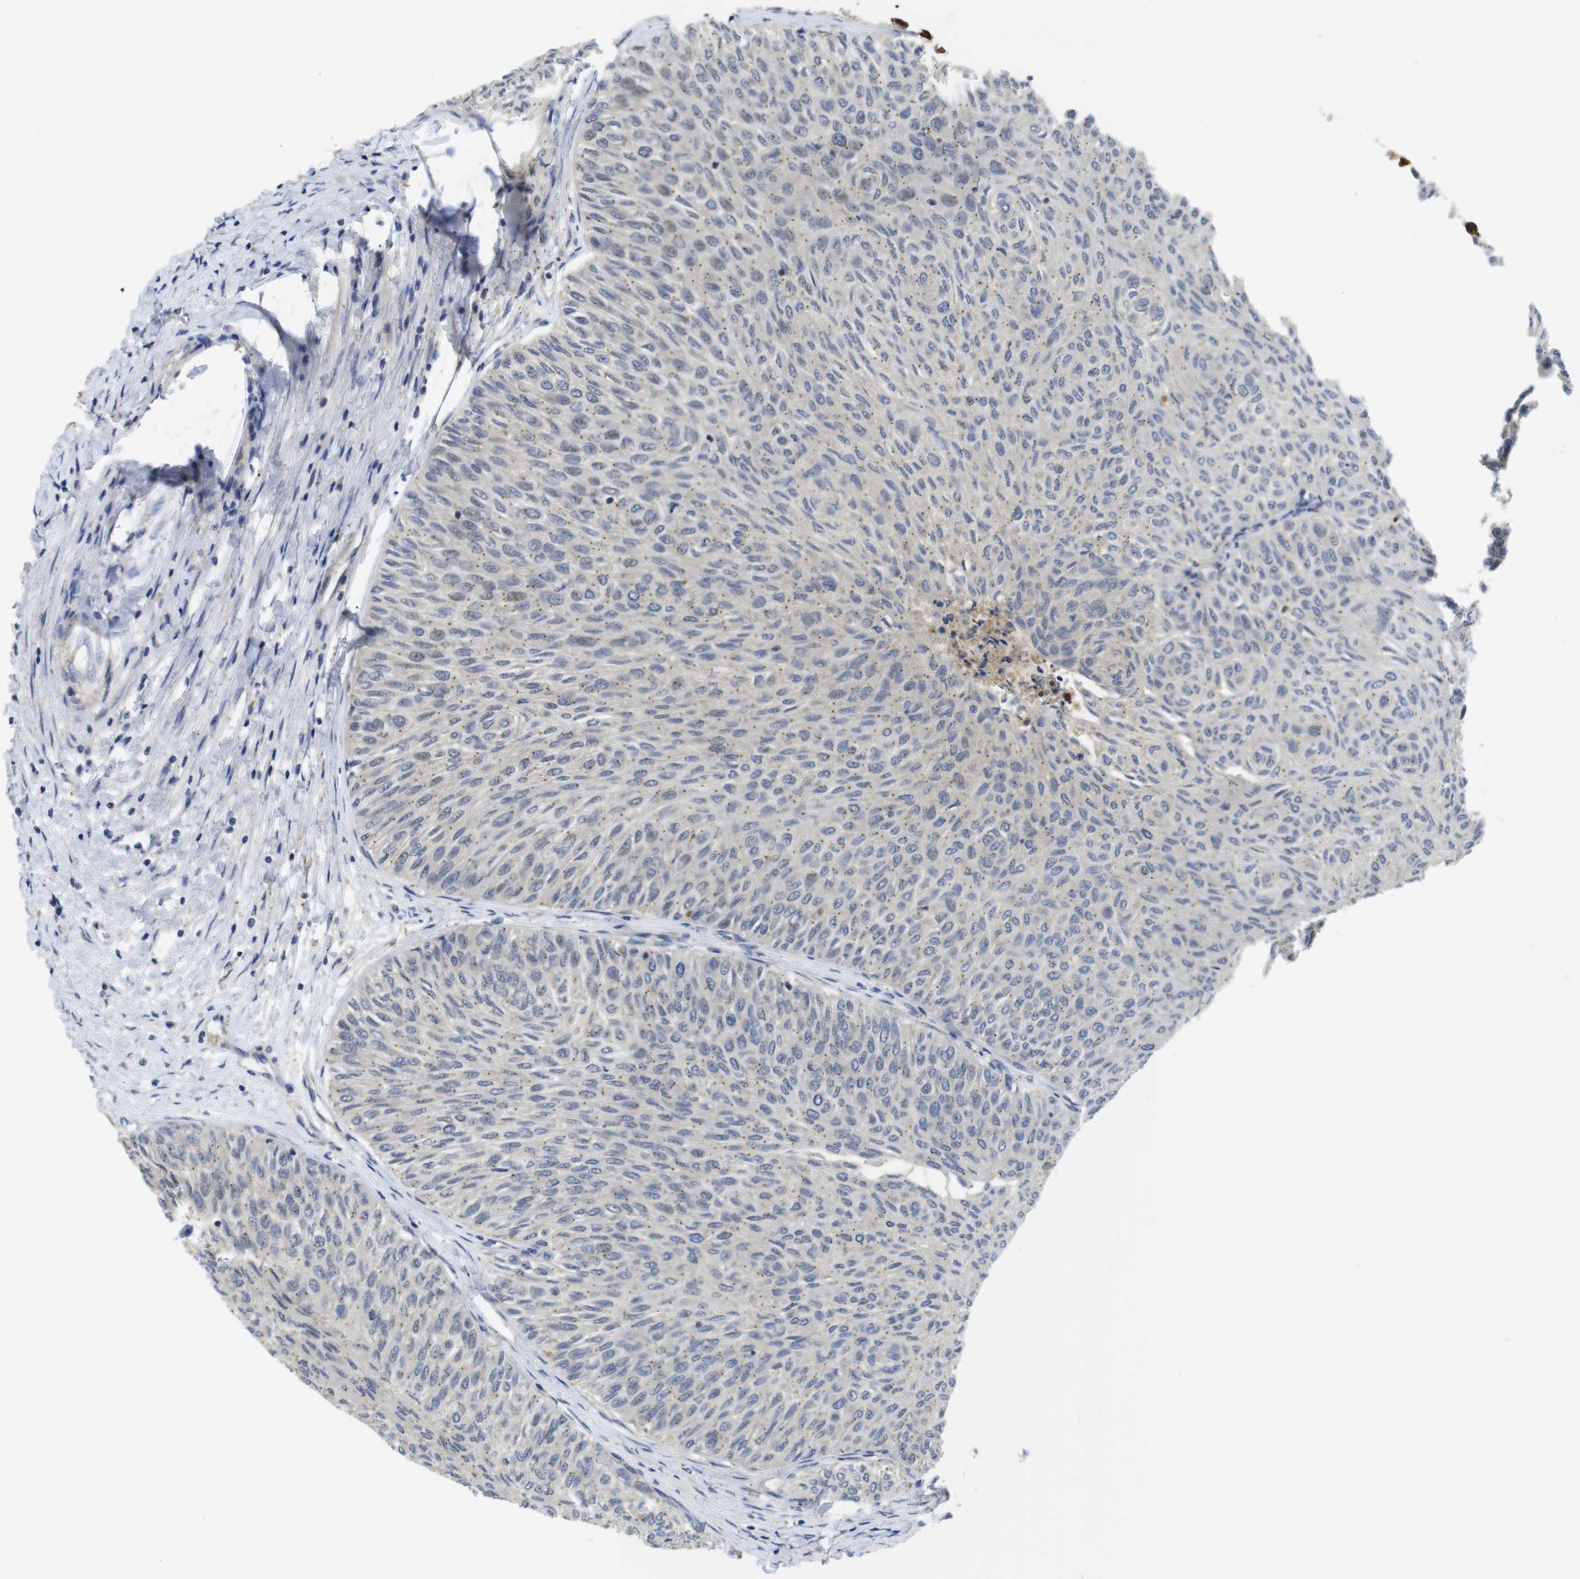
{"staining": {"intensity": "negative", "quantity": "none", "location": "none"}, "tissue": "urothelial cancer", "cell_type": "Tumor cells", "image_type": "cancer", "snomed": [{"axis": "morphology", "description": "Urothelial carcinoma, Low grade"}, {"axis": "topography", "description": "Urinary bladder"}], "caption": "There is no significant positivity in tumor cells of urothelial cancer.", "gene": "FNTA", "patient": {"sex": "male", "age": 78}}